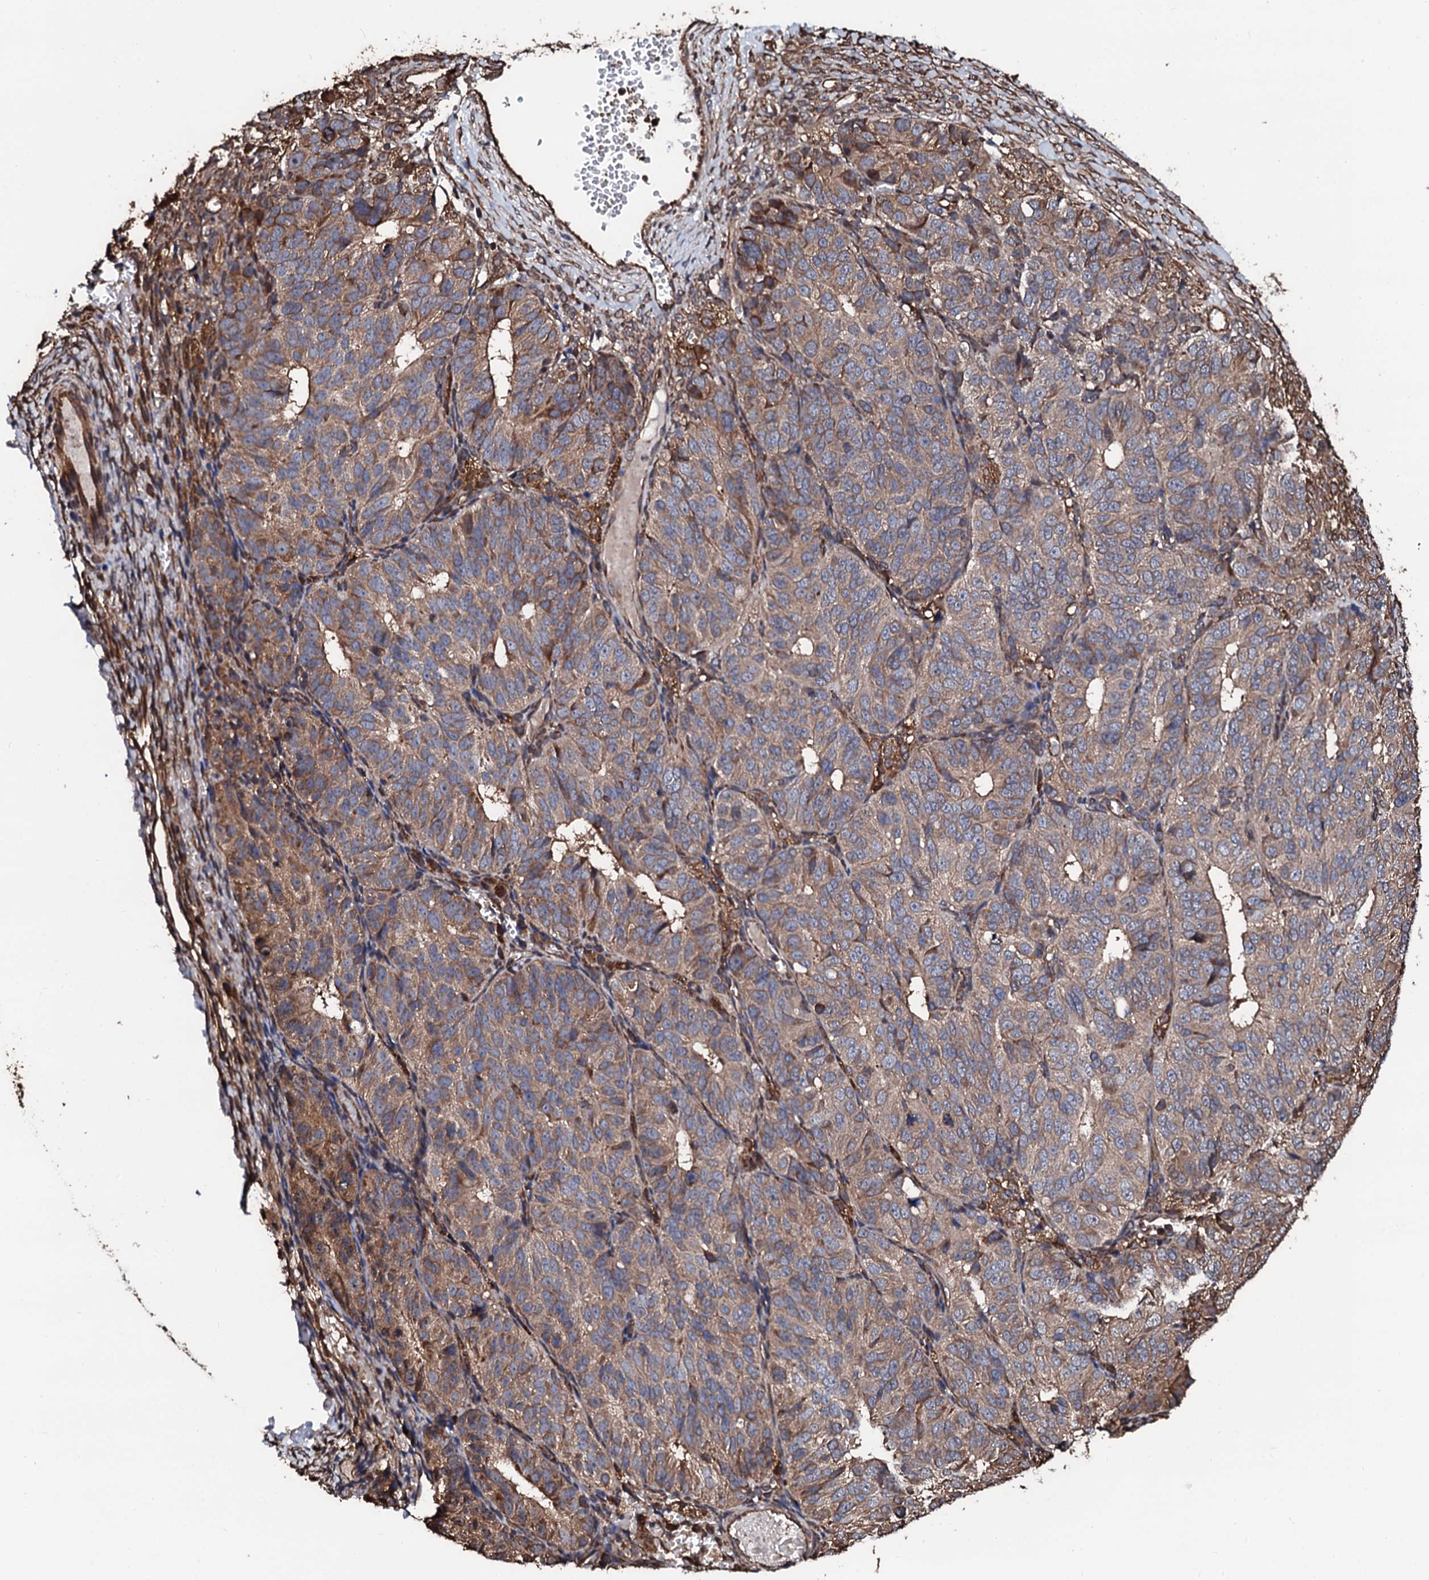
{"staining": {"intensity": "weak", "quantity": ">75%", "location": "cytoplasmic/membranous"}, "tissue": "ovarian cancer", "cell_type": "Tumor cells", "image_type": "cancer", "snomed": [{"axis": "morphology", "description": "Carcinoma, endometroid"}, {"axis": "topography", "description": "Ovary"}], "caption": "A photomicrograph showing weak cytoplasmic/membranous positivity in approximately >75% of tumor cells in endometroid carcinoma (ovarian), as visualized by brown immunohistochemical staining.", "gene": "CKAP5", "patient": {"sex": "female", "age": 51}}